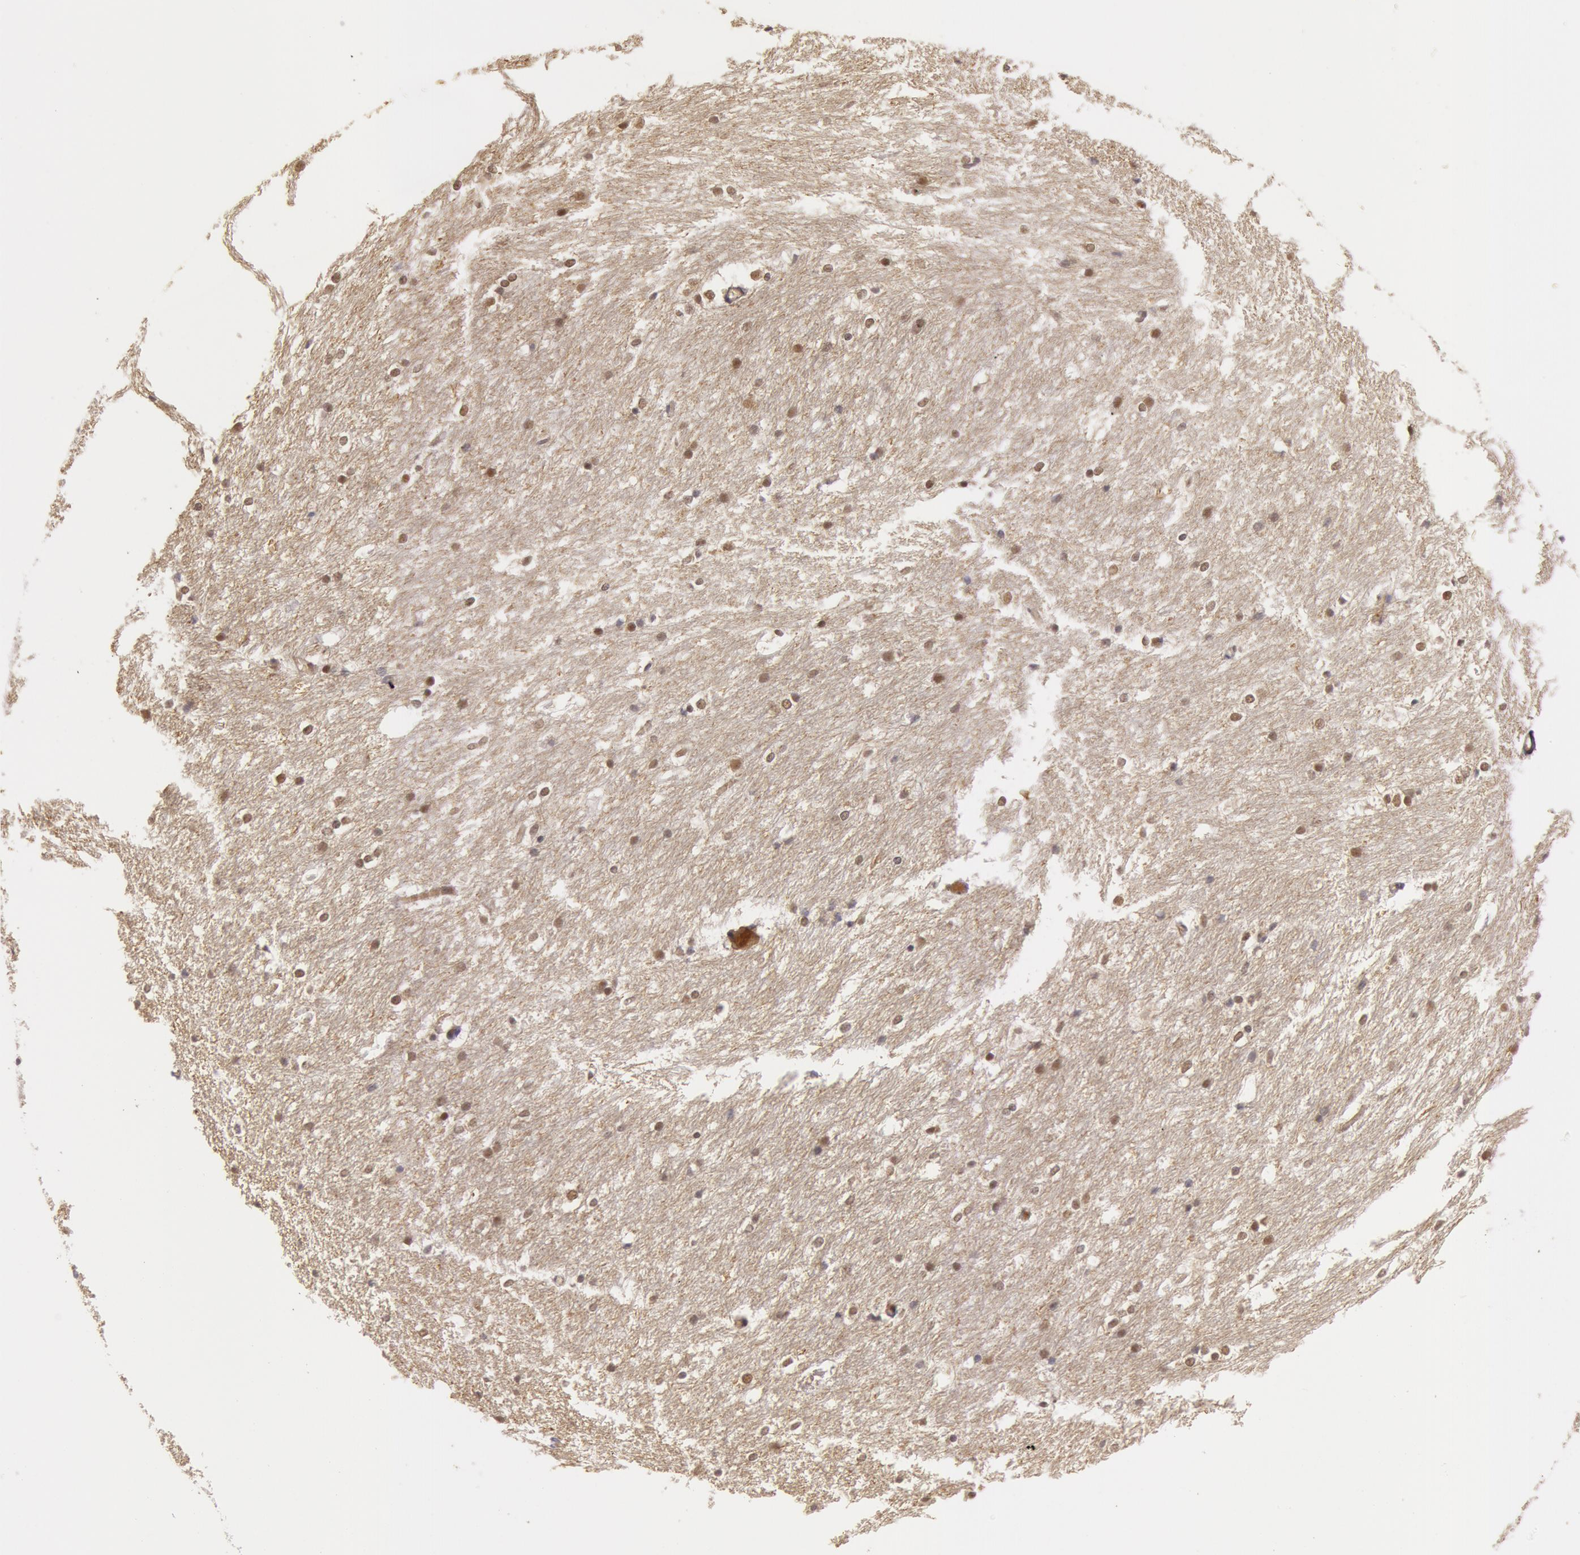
{"staining": {"intensity": "moderate", "quantity": "25%-75%", "location": "cytoplasmic/membranous,nuclear"}, "tissue": "caudate", "cell_type": "Glial cells", "image_type": "normal", "snomed": [{"axis": "morphology", "description": "Normal tissue, NOS"}, {"axis": "topography", "description": "Lateral ventricle wall"}], "caption": "Caudate stained for a protein demonstrates moderate cytoplasmic/membranous,nuclear positivity in glial cells. The staining was performed using DAB (3,3'-diaminobenzidine), with brown indicating positive protein expression. Nuclei are stained blue with hematoxylin.", "gene": "SYTL4", "patient": {"sex": "female", "age": 19}}